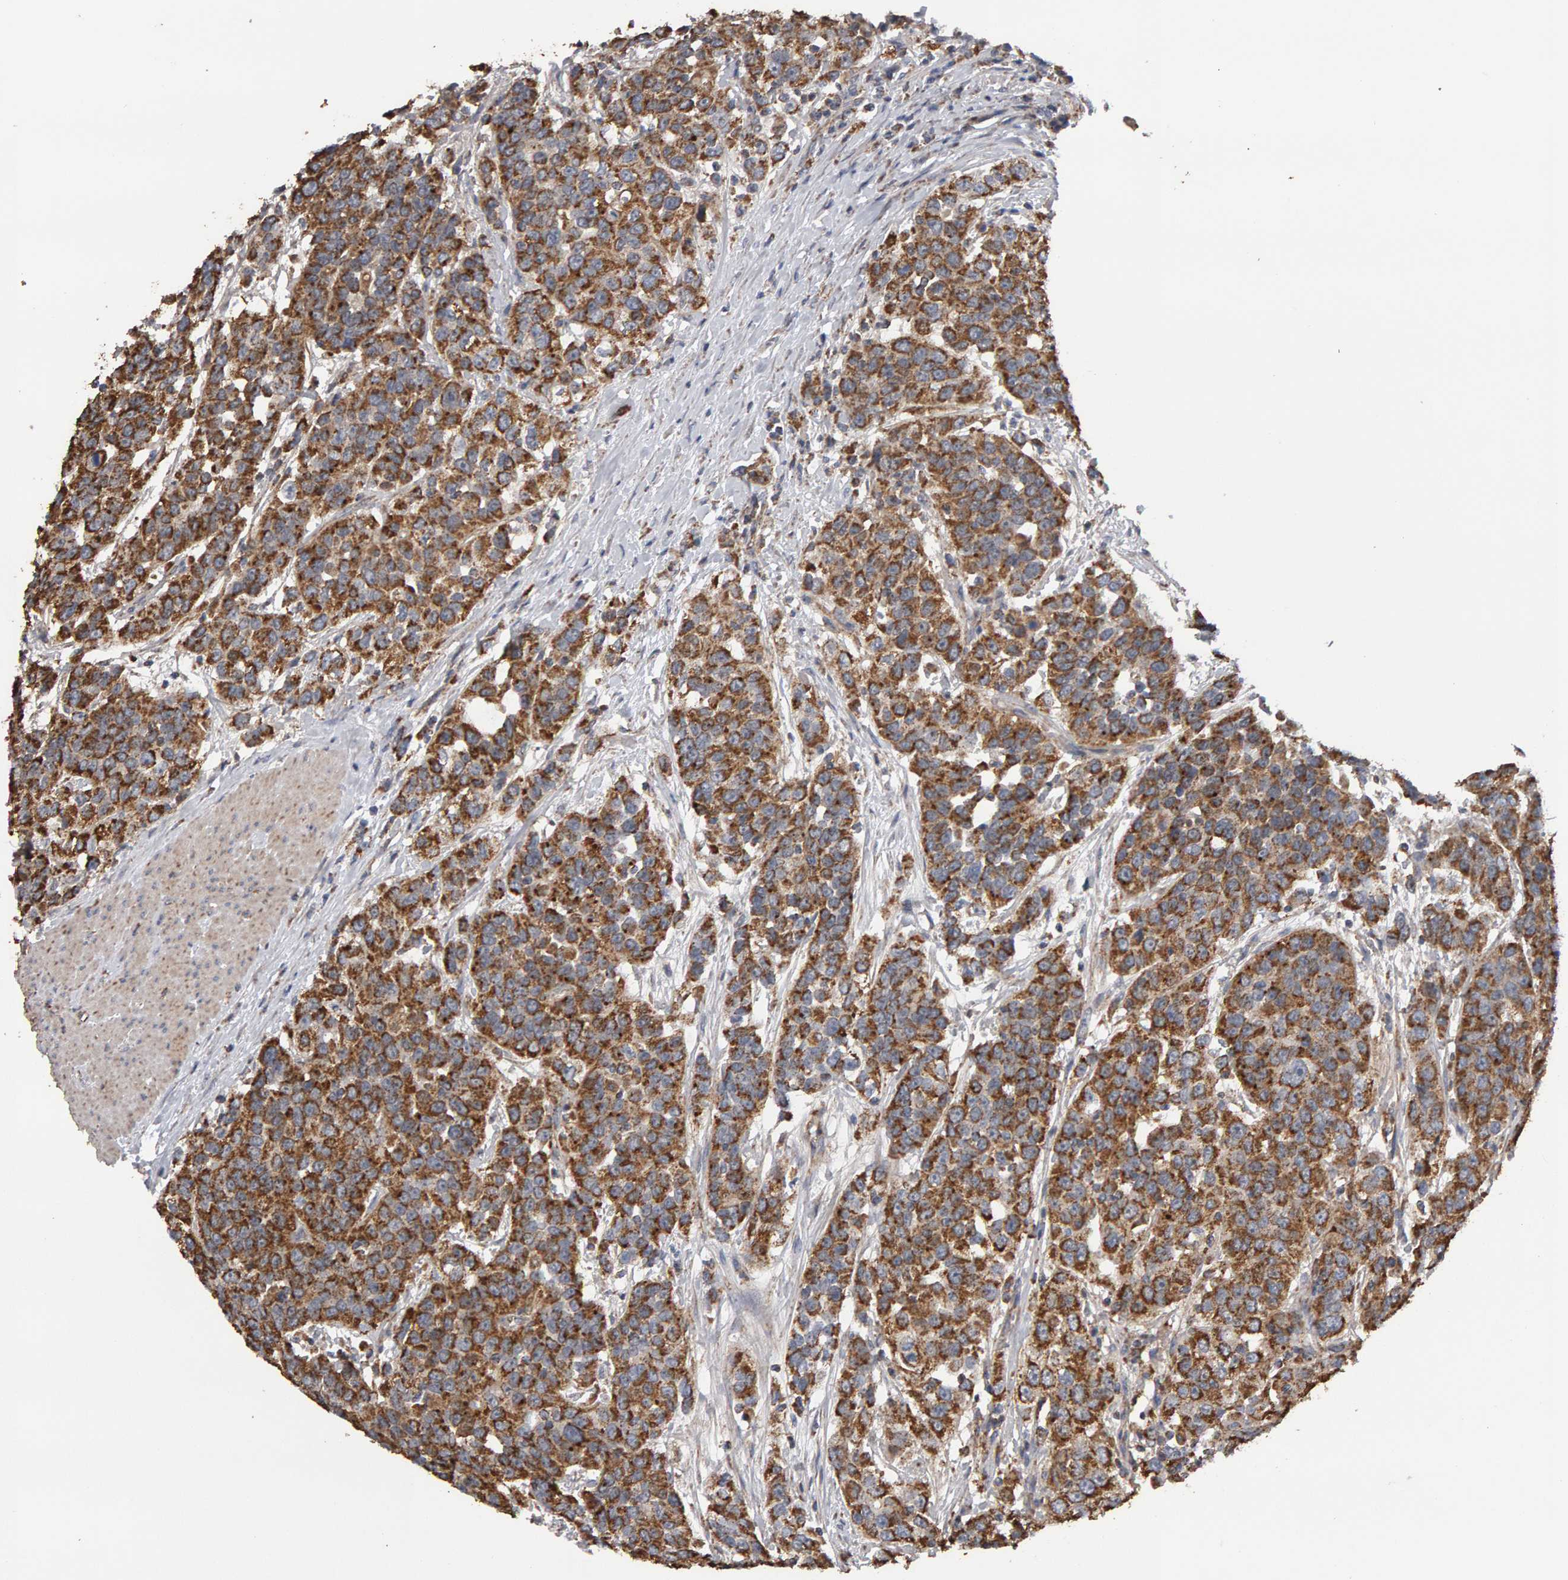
{"staining": {"intensity": "moderate", "quantity": ">75%", "location": "cytoplasmic/membranous"}, "tissue": "urothelial cancer", "cell_type": "Tumor cells", "image_type": "cancer", "snomed": [{"axis": "morphology", "description": "Urothelial carcinoma, High grade"}, {"axis": "topography", "description": "Urinary bladder"}], "caption": "Tumor cells exhibit medium levels of moderate cytoplasmic/membranous expression in about >75% of cells in urothelial cancer.", "gene": "TOM1L1", "patient": {"sex": "female", "age": 80}}